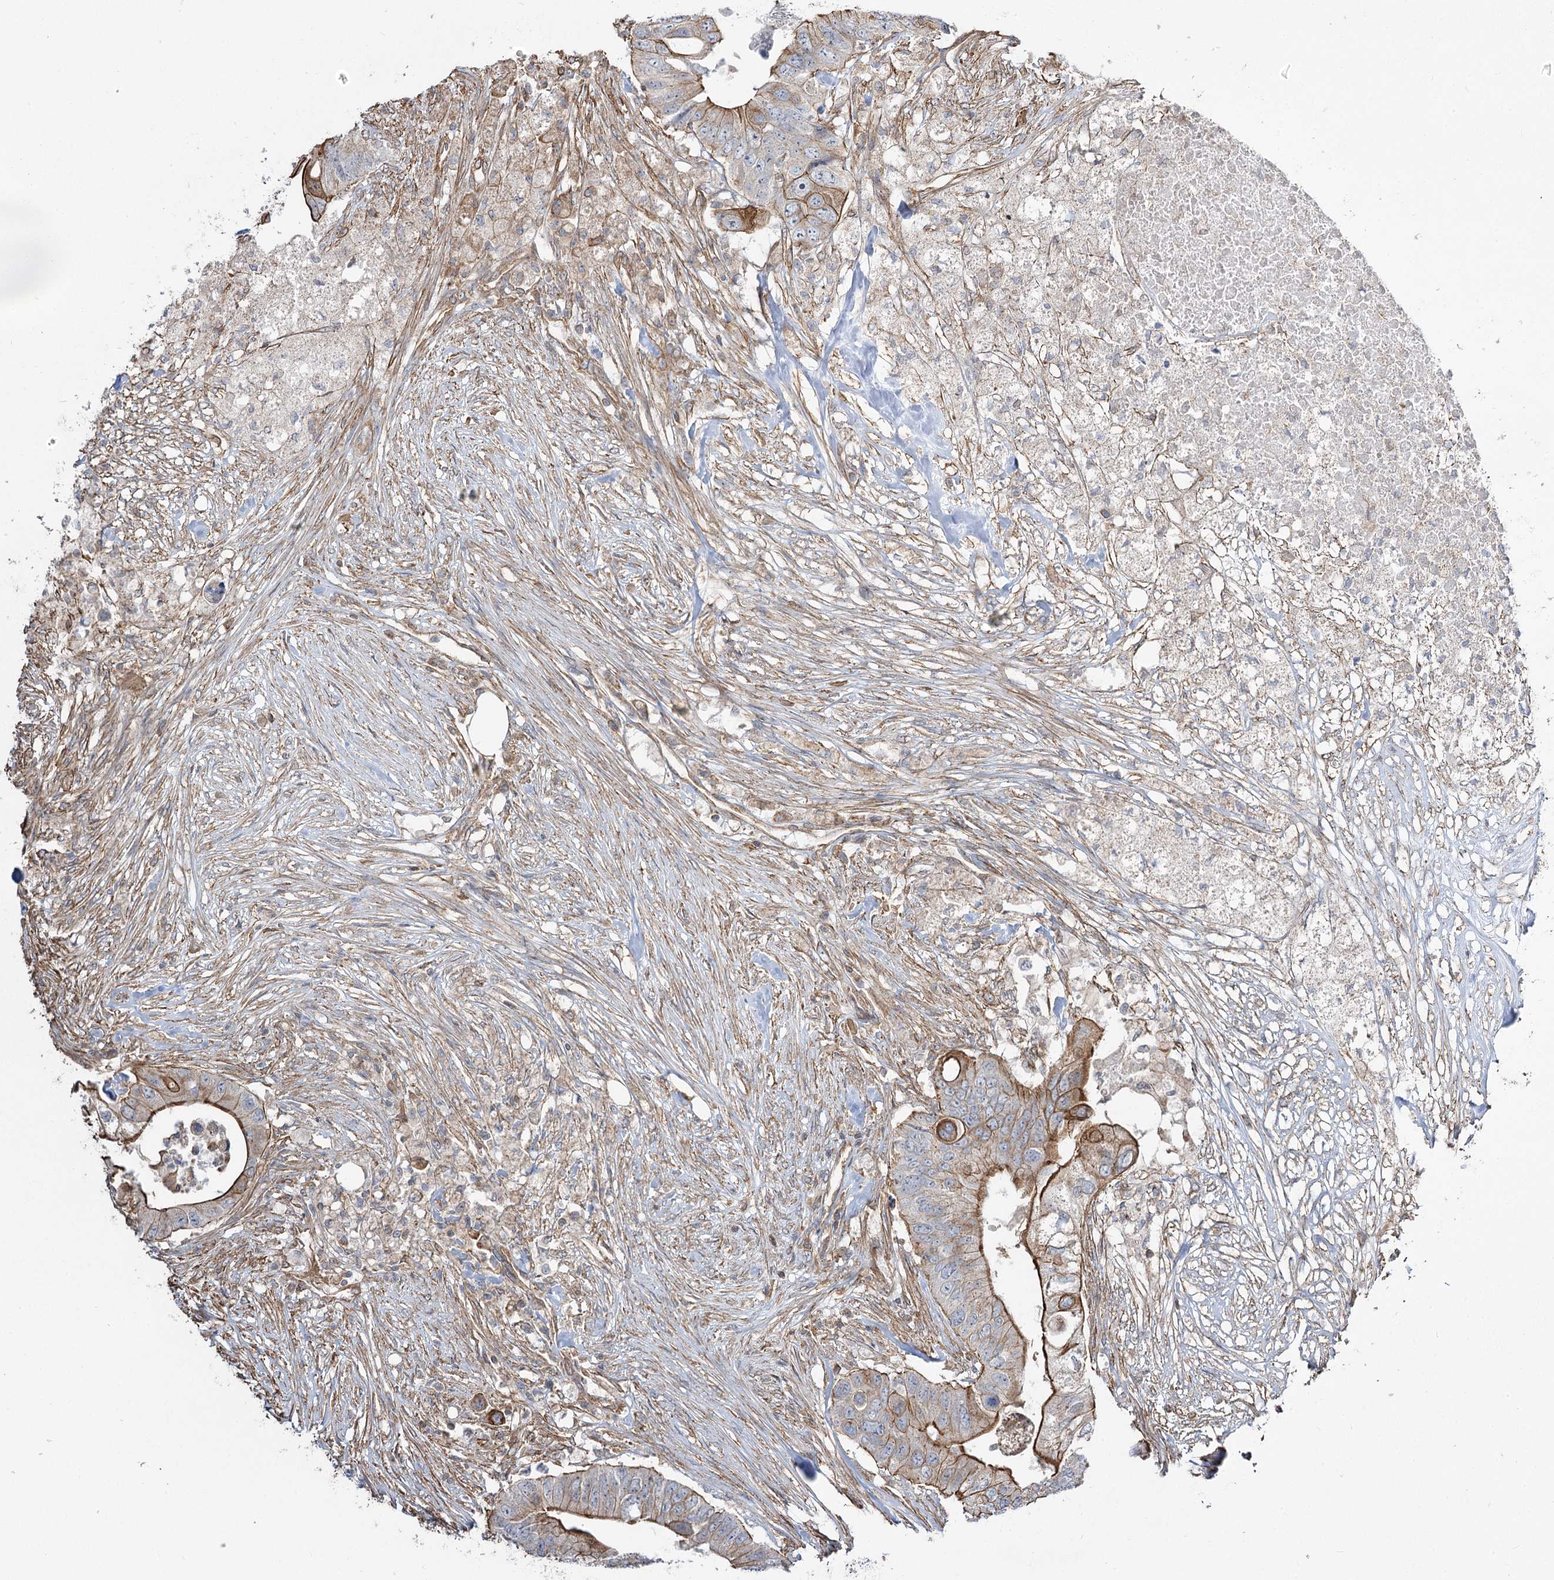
{"staining": {"intensity": "strong", "quantity": "25%-75%", "location": "cytoplasmic/membranous"}, "tissue": "colorectal cancer", "cell_type": "Tumor cells", "image_type": "cancer", "snomed": [{"axis": "morphology", "description": "Adenocarcinoma, NOS"}, {"axis": "topography", "description": "Colon"}], "caption": "IHC staining of adenocarcinoma (colorectal), which exhibits high levels of strong cytoplasmic/membranous expression in about 25%-75% of tumor cells indicating strong cytoplasmic/membranous protein positivity. The staining was performed using DAB (3,3'-diaminobenzidine) (brown) for protein detection and nuclei were counterstained in hematoxylin (blue).", "gene": "SH3BP5L", "patient": {"sex": "male", "age": 71}}